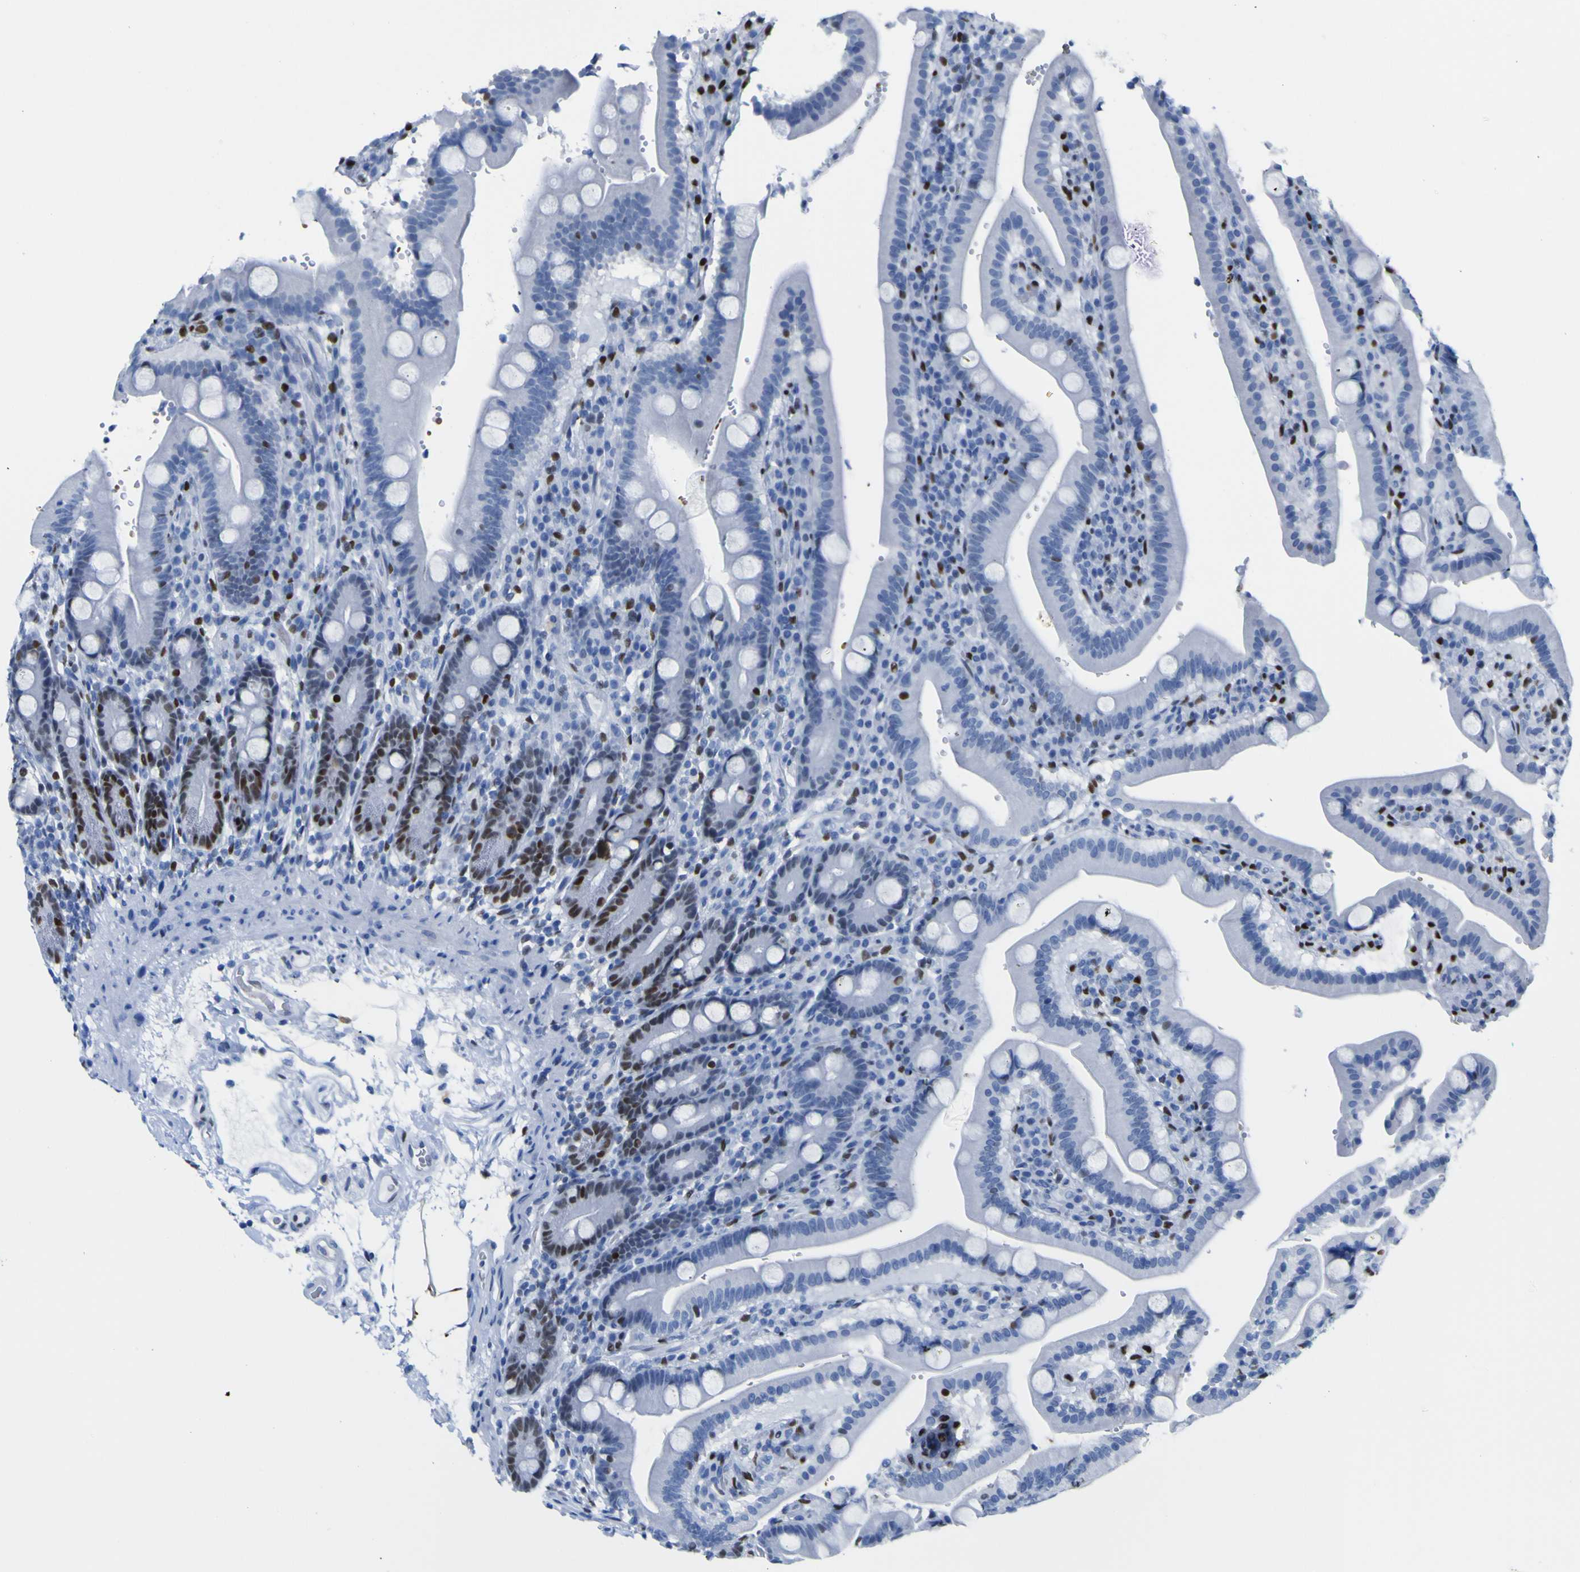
{"staining": {"intensity": "strong", "quantity": "<25%", "location": "nuclear"}, "tissue": "duodenum", "cell_type": "Glandular cells", "image_type": "normal", "snomed": [{"axis": "morphology", "description": "Normal tissue, NOS"}, {"axis": "topography", "description": "Small intestine, NOS"}], "caption": "Duodenum stained with DAB immunohistochemistry displays medium levels of strong nuclear expression in approximately <25% of glandular cells. Nuclei are stained in blue.", "gene": "DACH1", "patient": {"sex": "female", "age": 71}}